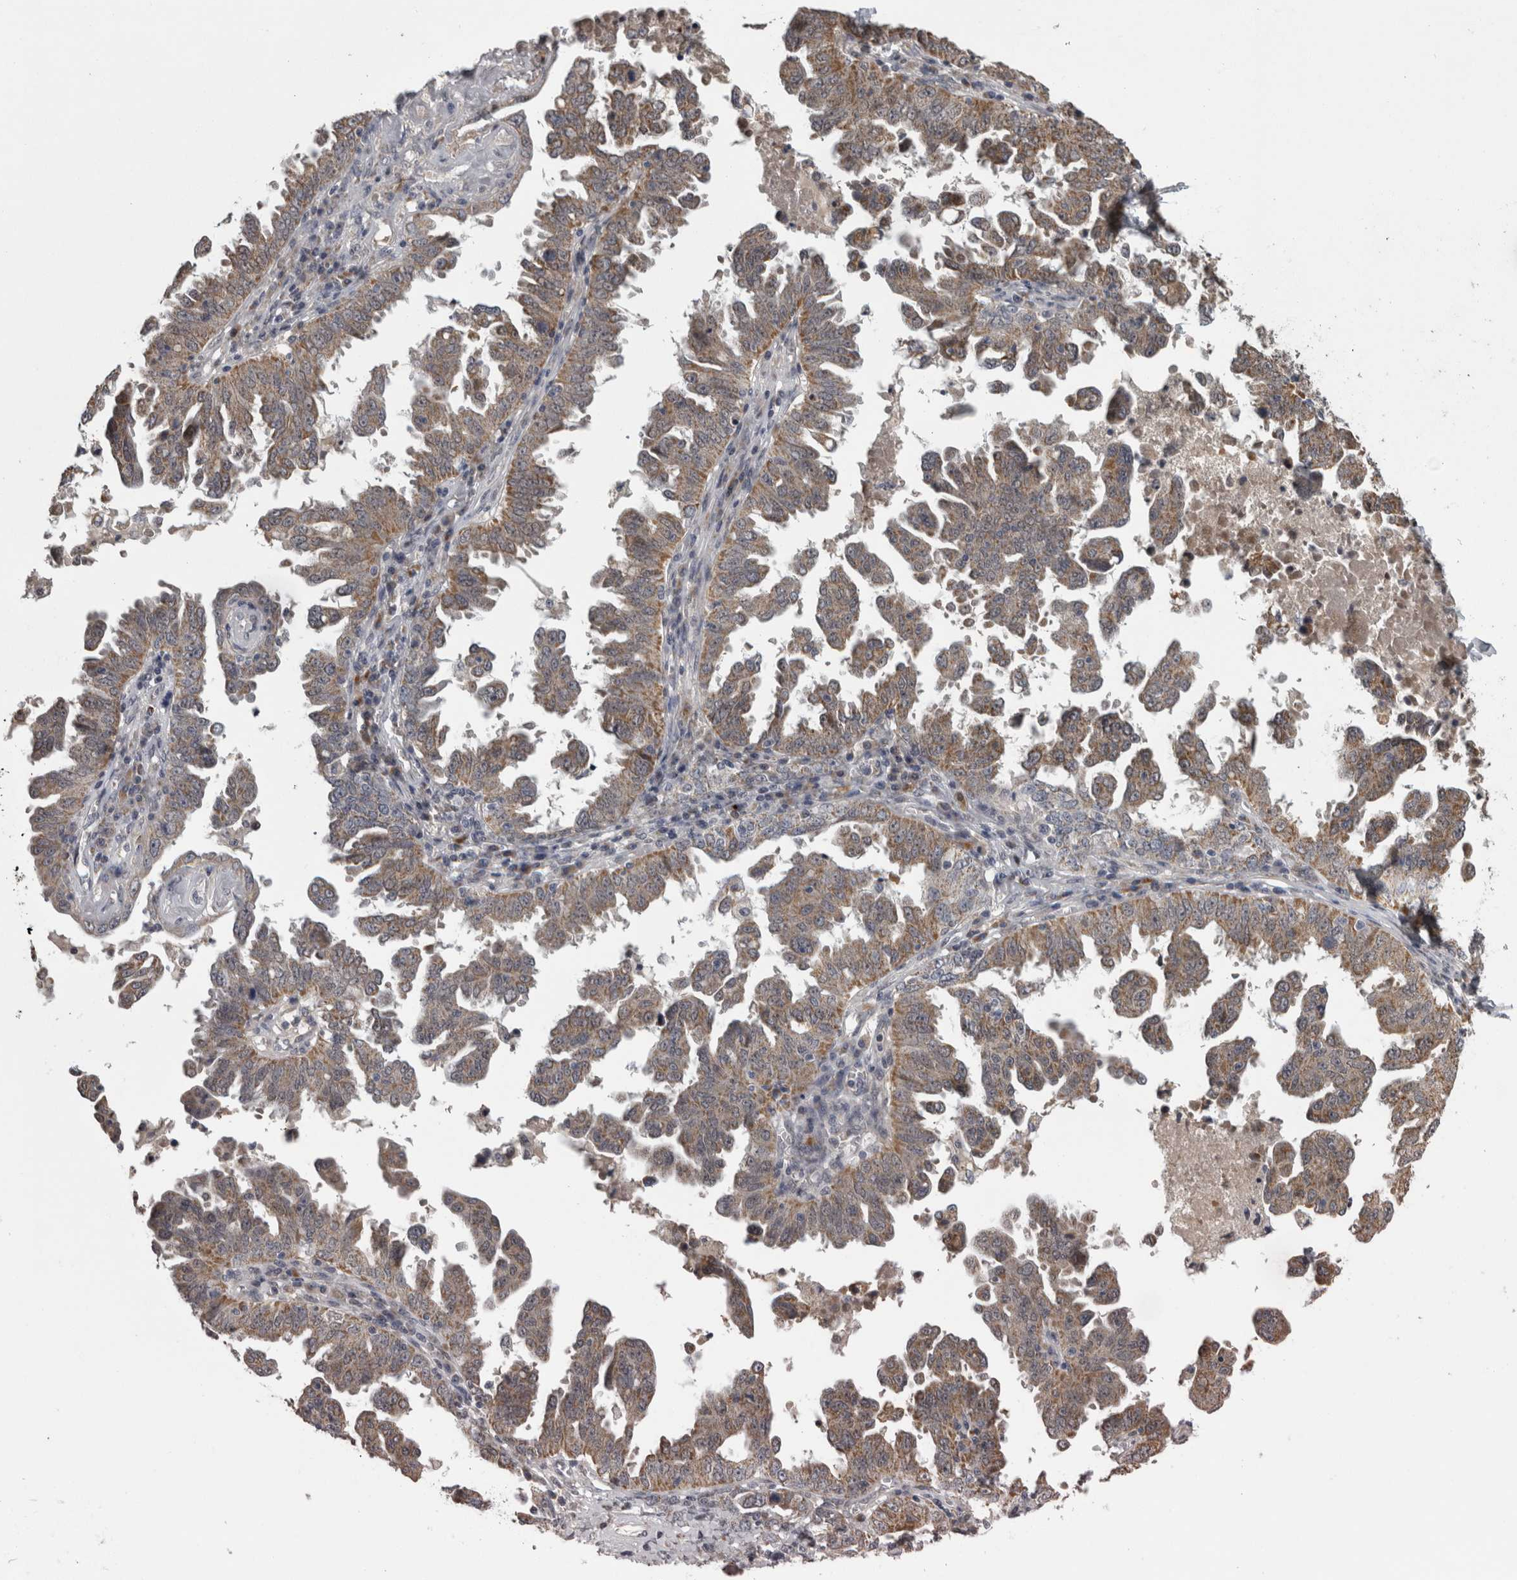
{"staining": {"intensity": "moderate", "quantity": ">75%", "location": "cytoplasmic/membranous"}, "tissue": "ovarian cancer", "cell_type": "Tumor cells", "image_type": "cancer", "snomed": [{"axis": "morphology", "description": "Carcinoma, endometroid"}, {"axis": "topography", "description": "Ovary"}], "caption": "The image shows a brown stain indicating the presence of a protein in the cytoplasmic/membranous of tumor cells in endometroid carcinoma (ovarian).", "gene": "DBT", "patient": {"sex": "female", "age": 62}}